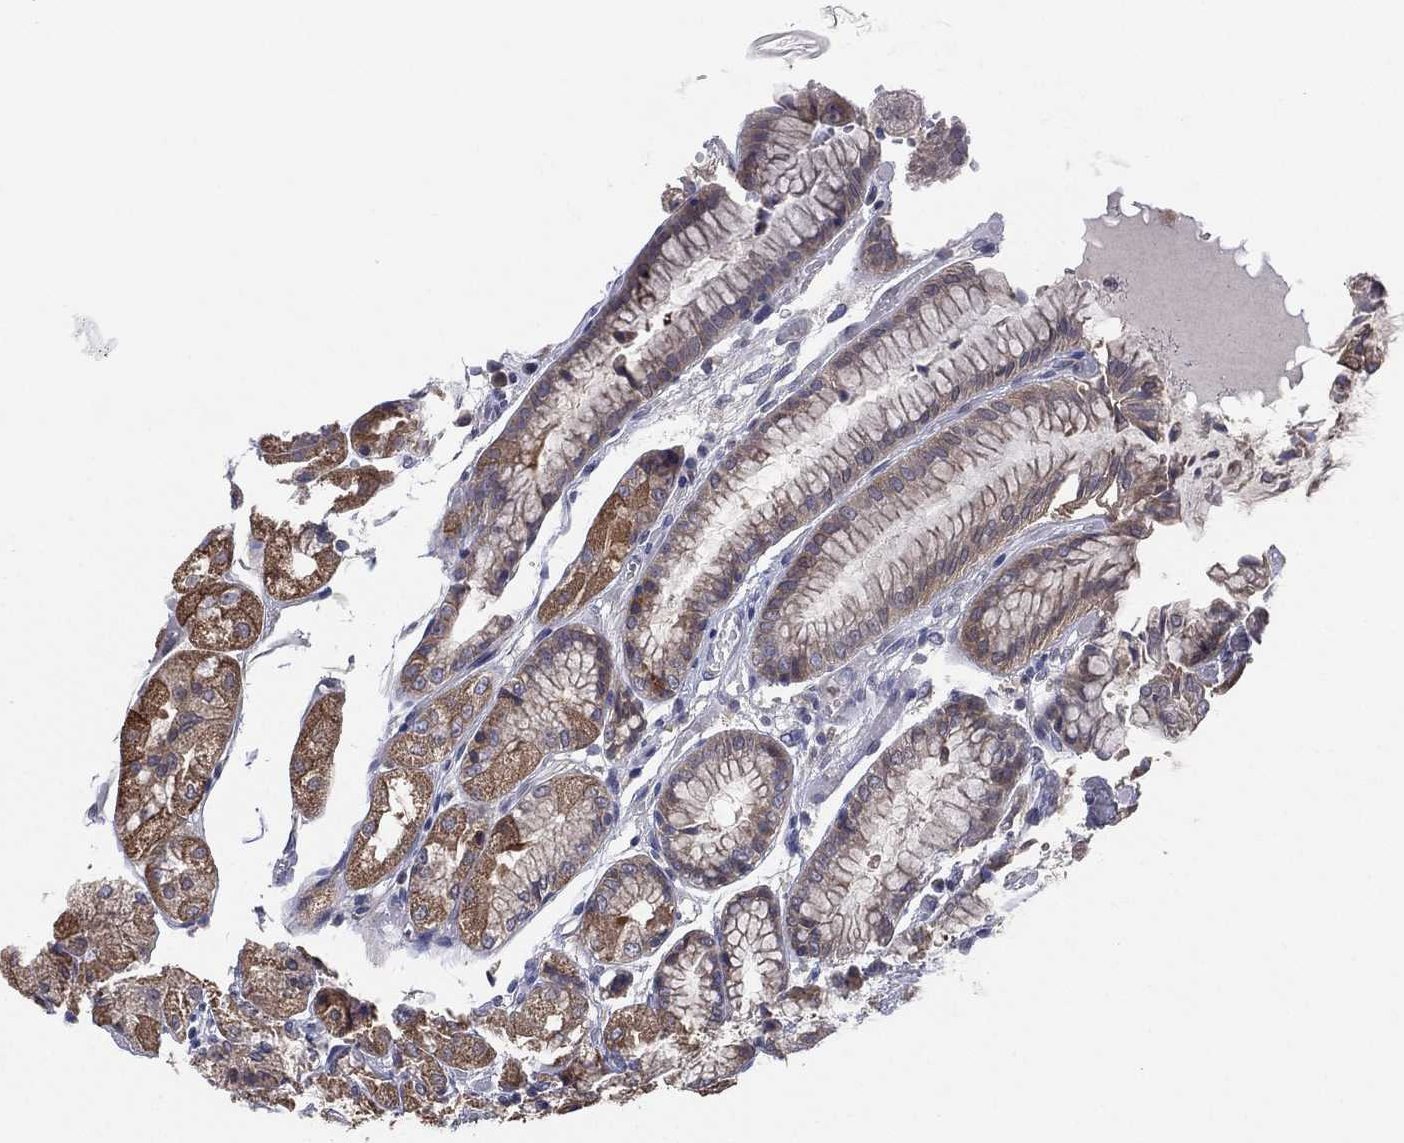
{"staining": {"intensity": "moderate", "quantity": "<25%", "location": "cytoplasmic/membranous"}, "tissue": "stomach", "cell_type": "Glandular cells", "image_type": "normal", "snomed": [{"axis": "morphology", "description": "Normal tissue, NOS"}, {"axis": "topography", "description": "Stomach, upper"}], "caption": "A brown stain labels moderate cytoplasmic/membranous positivity of a protein in glandular cells of unremarkable stomach. (DAB (3,3'-diaminobenzidine) IHC, brown staining for protein, blue staining for nuclei).", "gene": "MPP7", "patient": {"sex": "male", "age": 72}}